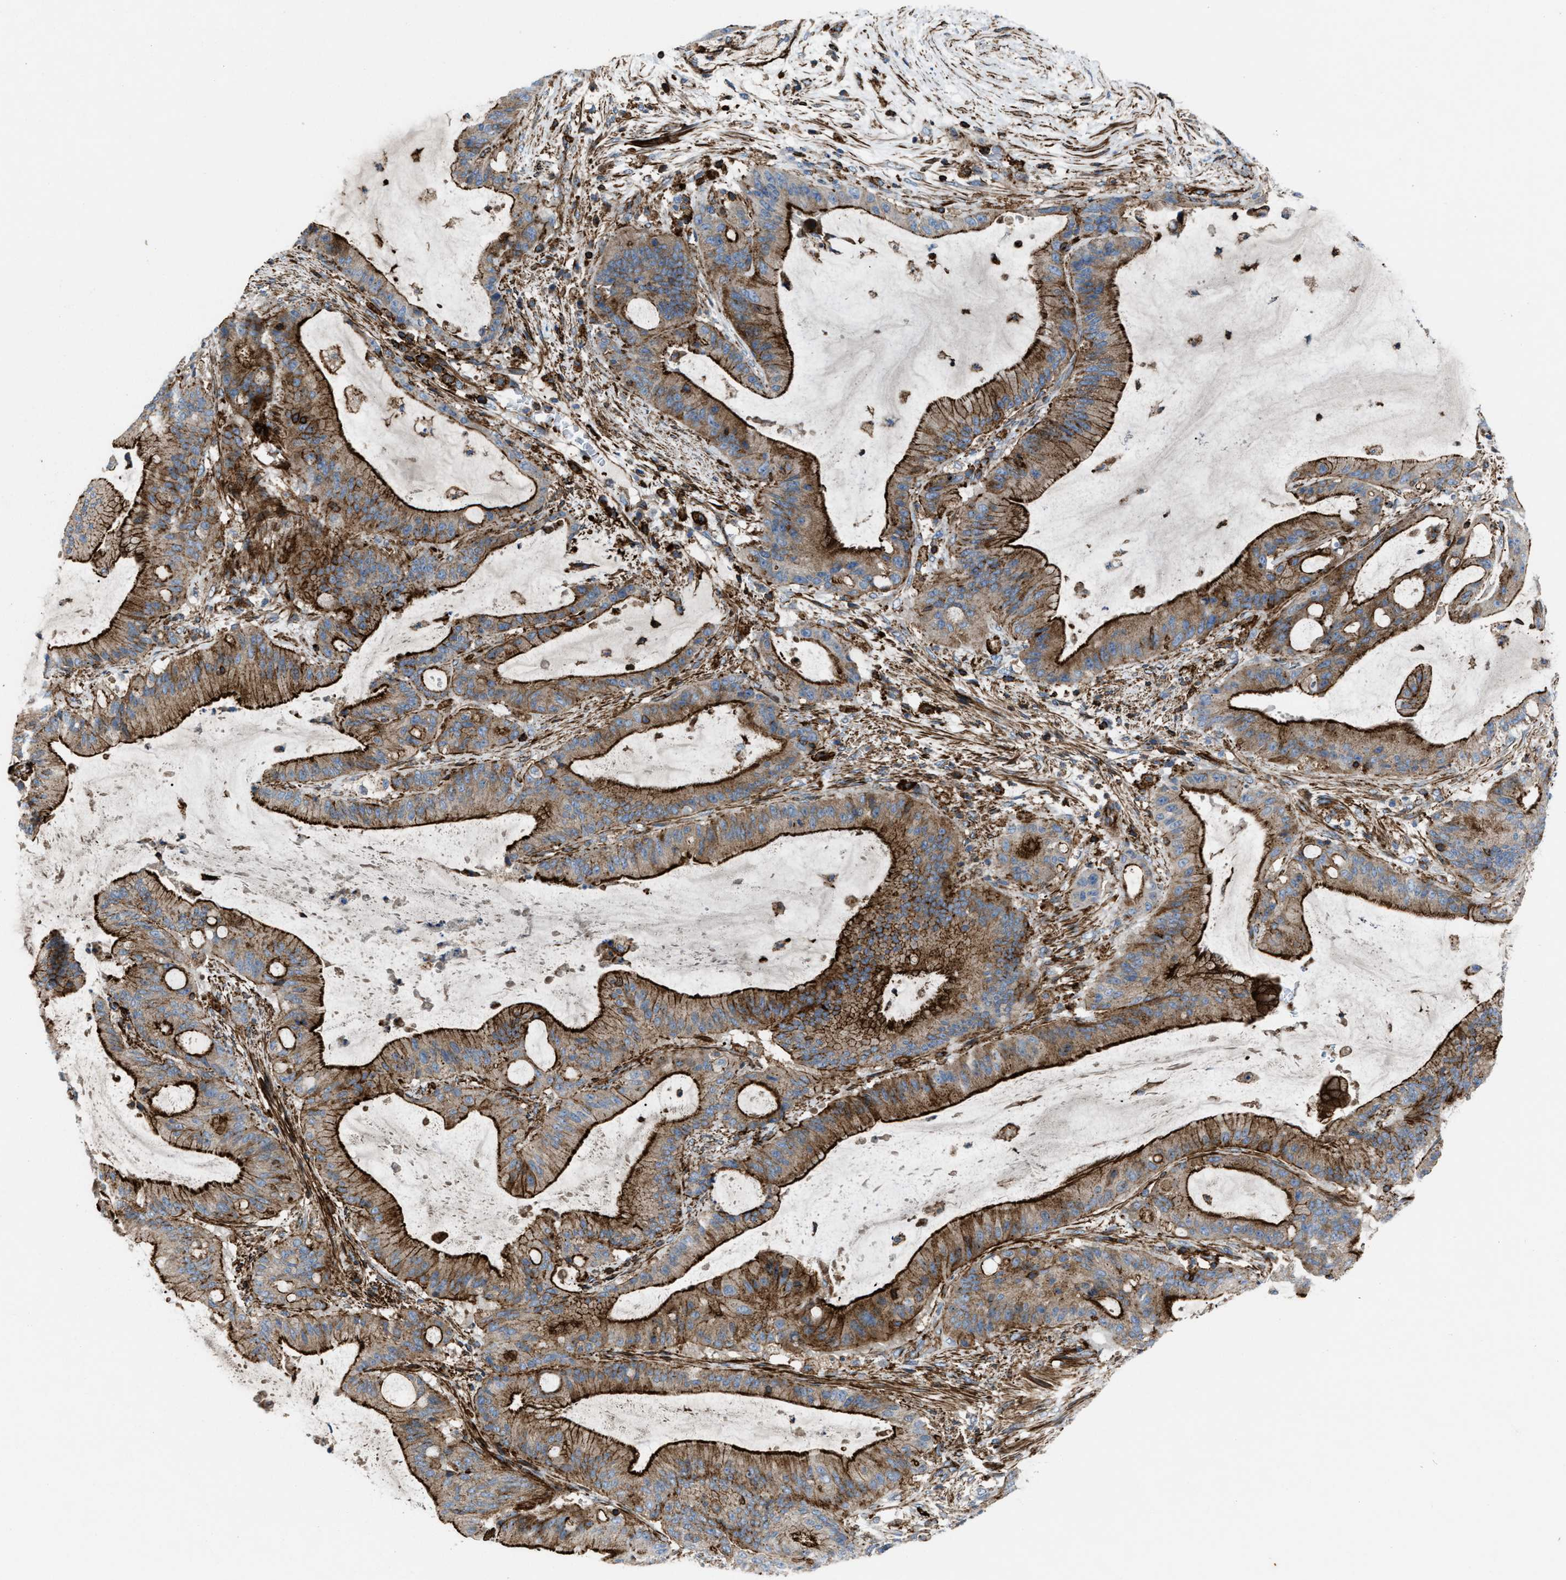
{"staining": {"intensity": "strong", "quantity": ">75%", "location": "cytoplasmic/membranous"}, "tissue": "liver cancer", "cell_type": "Tumor cells", "image_type": "cancer", "snomed": [{"axis": "morphology", "description": "Normal tissue, NOS"}, {"axis": "morphology", "description": "Cholangiocarcinoma"}, {"axis": "topography", "description": "Liver"}, {"axis": "topography", "description": "Peripheral nerve tissue"}], "caption": "Protein staining reveals strong cytoplasmic/membranous positivity in about >75% of tumor cells in liver cholangiocarcinoma. The staining is performed using DAB brown chromogen to label protein expression. The nuclei are counter-stained blue using hematoxylin.", "gene": "AGPAT2", "patient": {"sex": "female", "age": 73}}